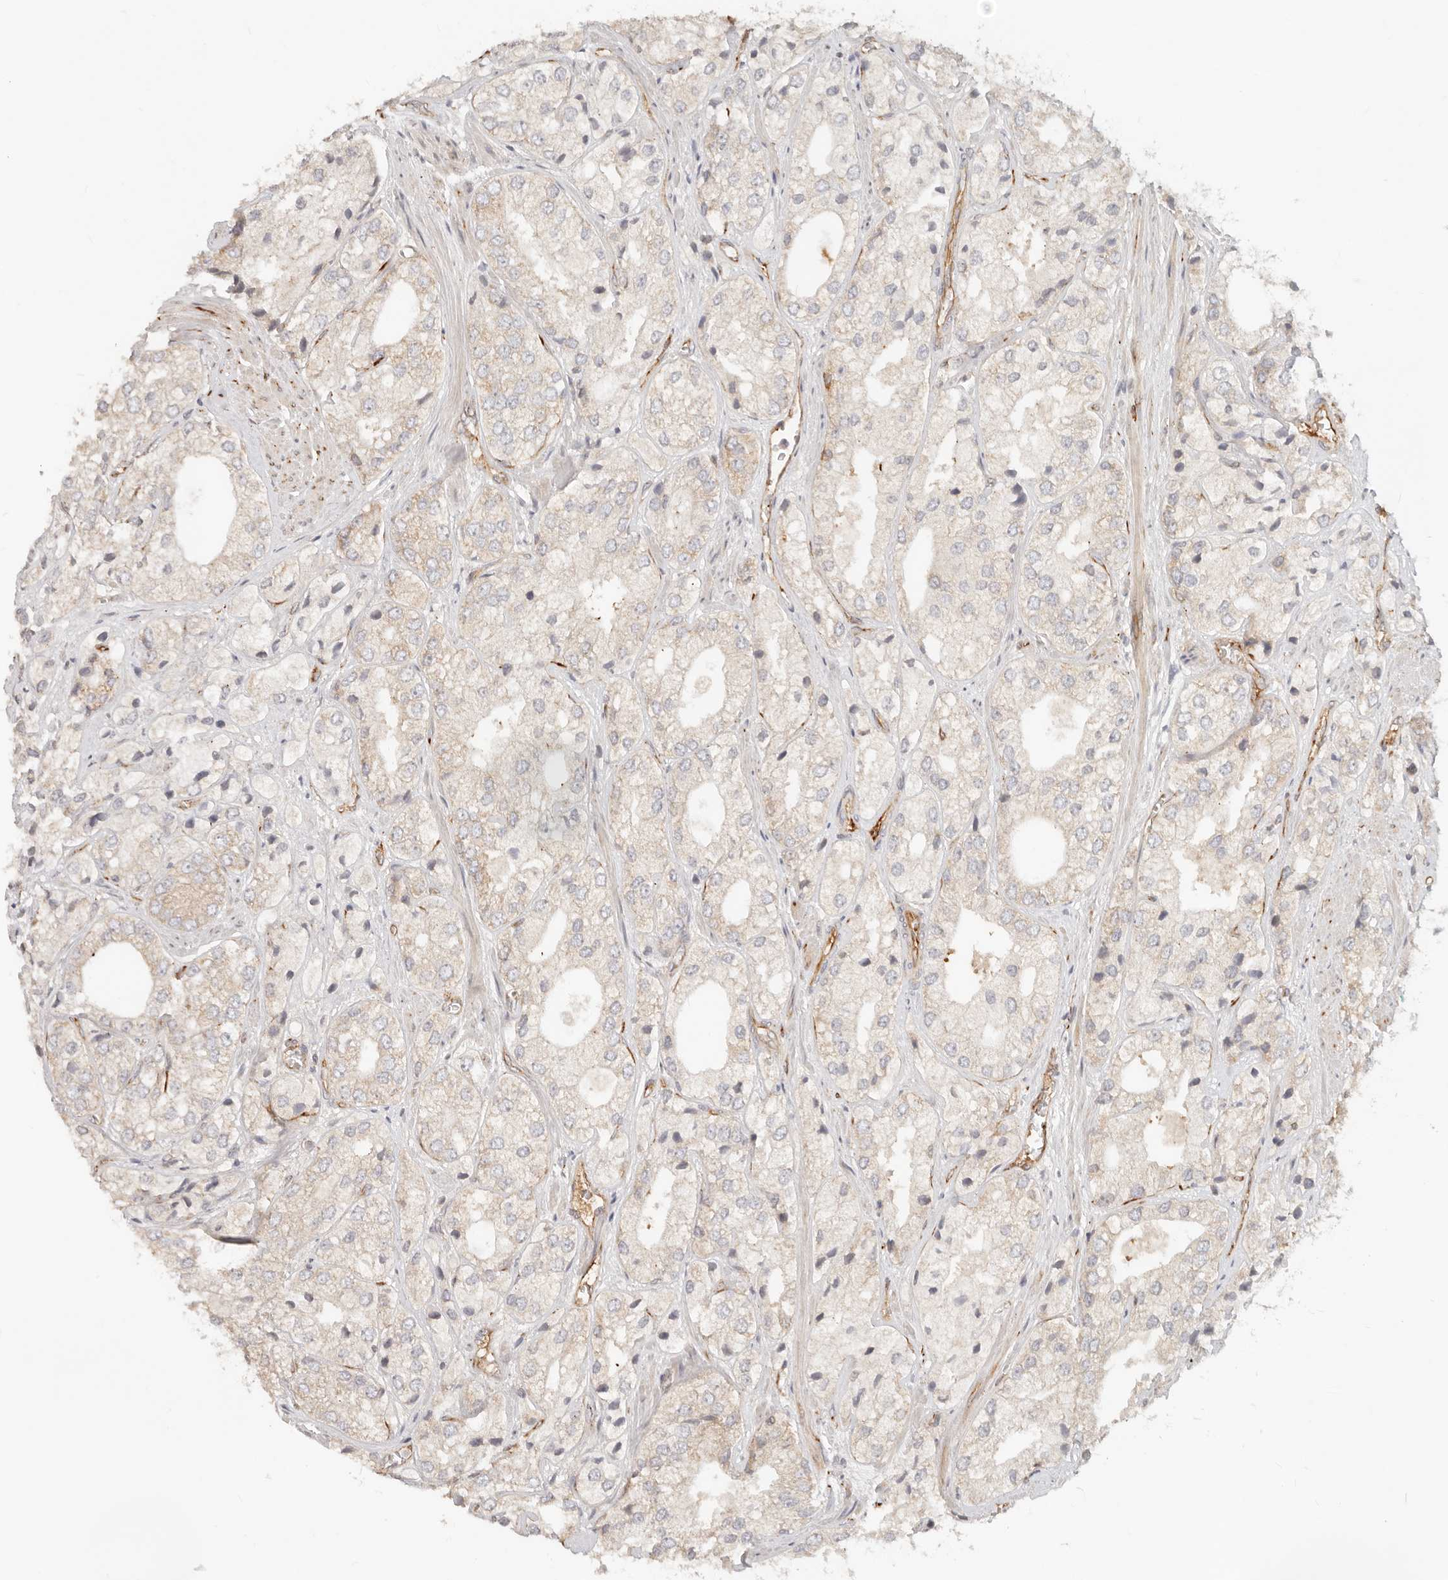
{"staining": {"intensity": "weak", "quantity": "25%-75%", "location": "cytoplasmic/membranous"}, "tissue": "prostate cancer", "cell_type": "Tumor cells", "image_type": "cancer", "snomed": [{"axis": "morphology", "description": "Adenocarcinoma, High grade"}, {"axis": "topography", "description": "Prostate"}], "caption": "Immunohistochemistry (IHC) photomicrograph of human prostate cancer (high-grade adenocarcinoma) stained for a protein (brown), which shows low levels of weak cytoplasmic/membranous positivity in about 25%-75% of tumor cells.", "gene": "SASS6", "patient": {"sex": "male", "age": 50}}